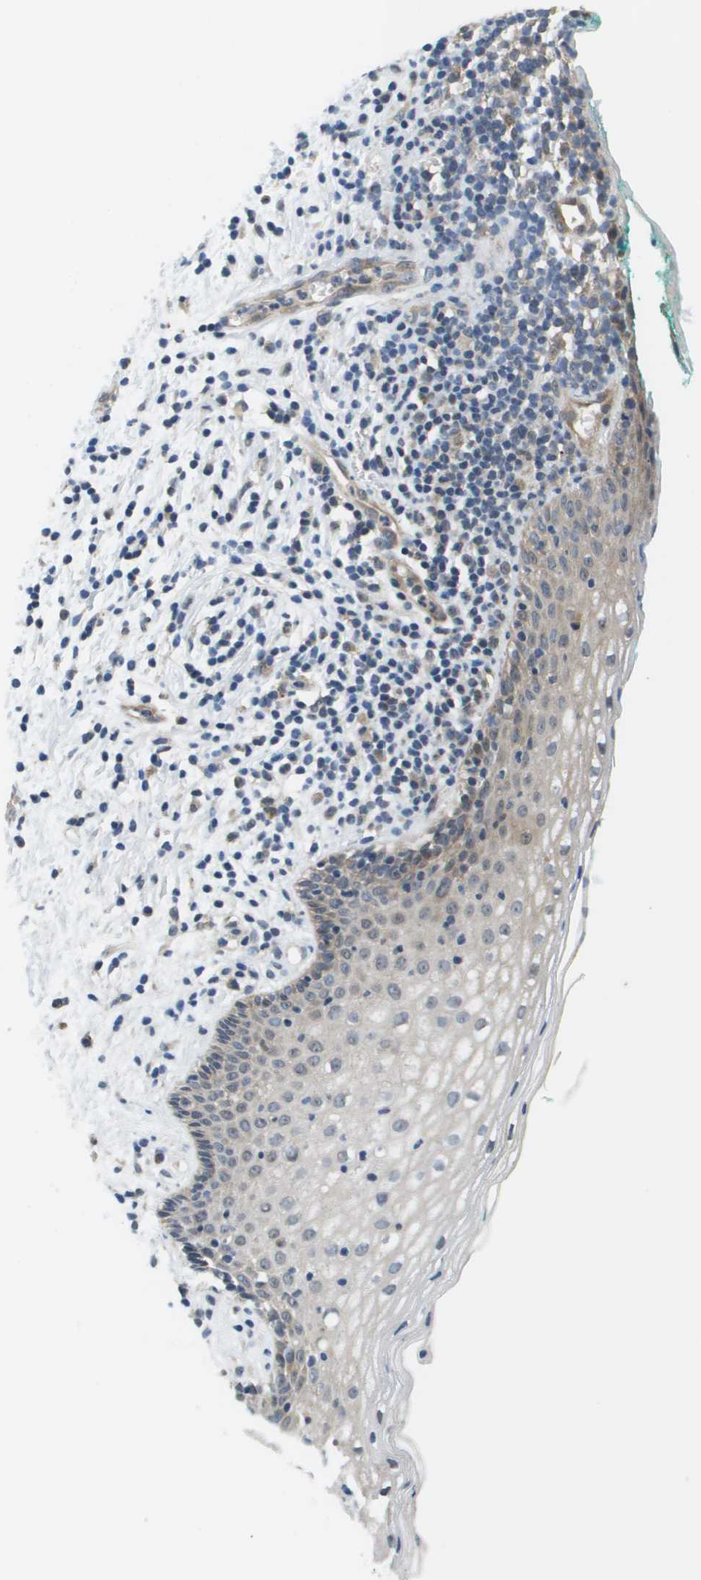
{"staining": {"intensity": "negative", "quantity": "none", "location": "none"}, "tissue": "vagina", "cell_type": "Squamous epithelial cells", "image_type": "normal", "snomed": [{"axis": "morphology", "description": "Normal tissue, NOS"}, {"axis": "topography", "description": "Vagina"}], "caption": "Micrograph shows no protein expression in squamous epithelial cells of normal vagina.", "gene": "SLC25A20", "patient": {"sex": "female", "age": 44}}